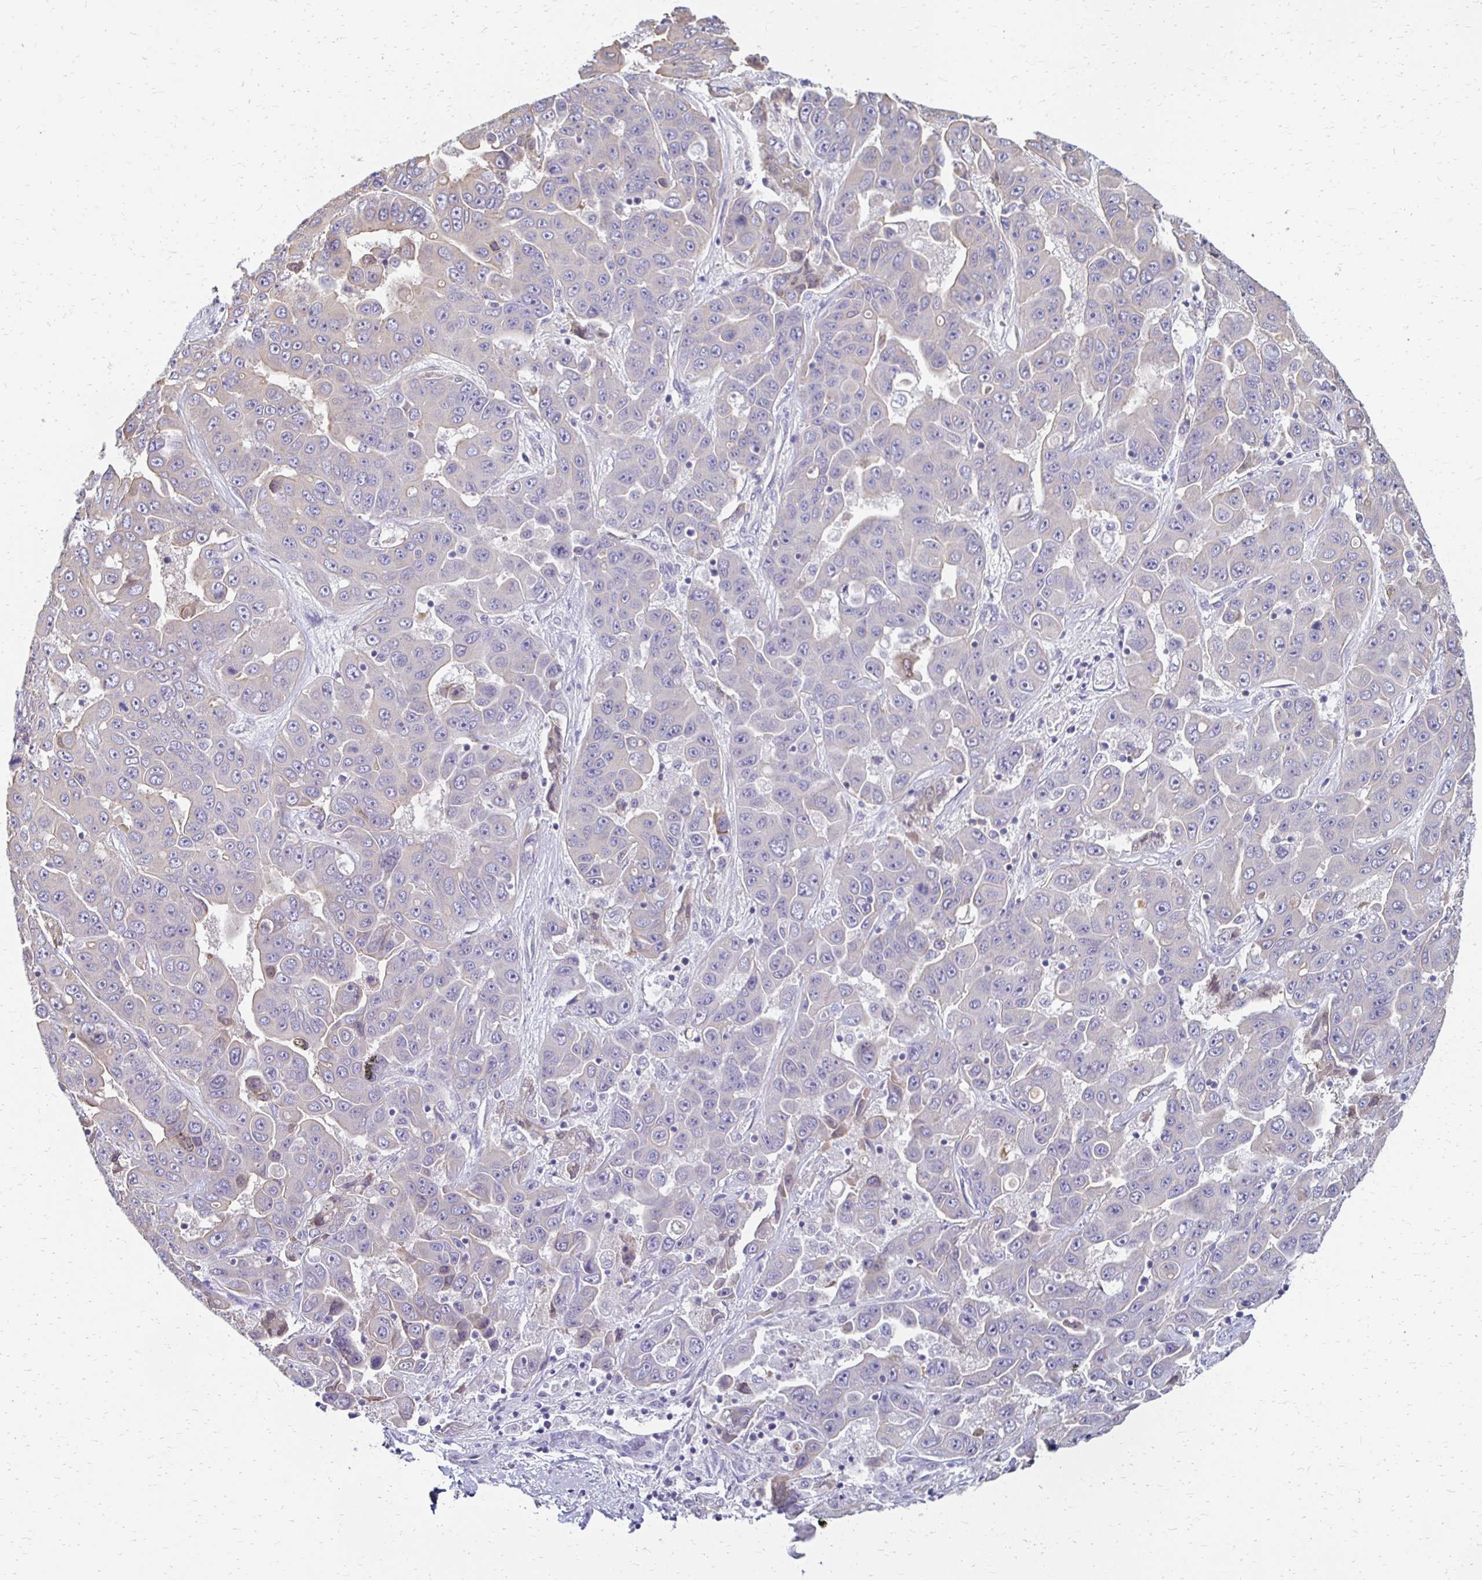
{"staining": {"intensity": "negative", "quantity": "none", "location": "none"}, "tissue": "liver cancer", "cell_type": "Tumor cells", "image_type": "cancer", "snomed": [{"axis": "morphology", "description": "Cholangiocarcinoma"}, {"axis": "topography", "description": "Liver"}], "caption": "Immunohistochemical staining of human liver cancer demonstrates no significant positivity in tumor cells.", "gene": "AKAP6", "patient": {"sex": "female", "age": 52}}